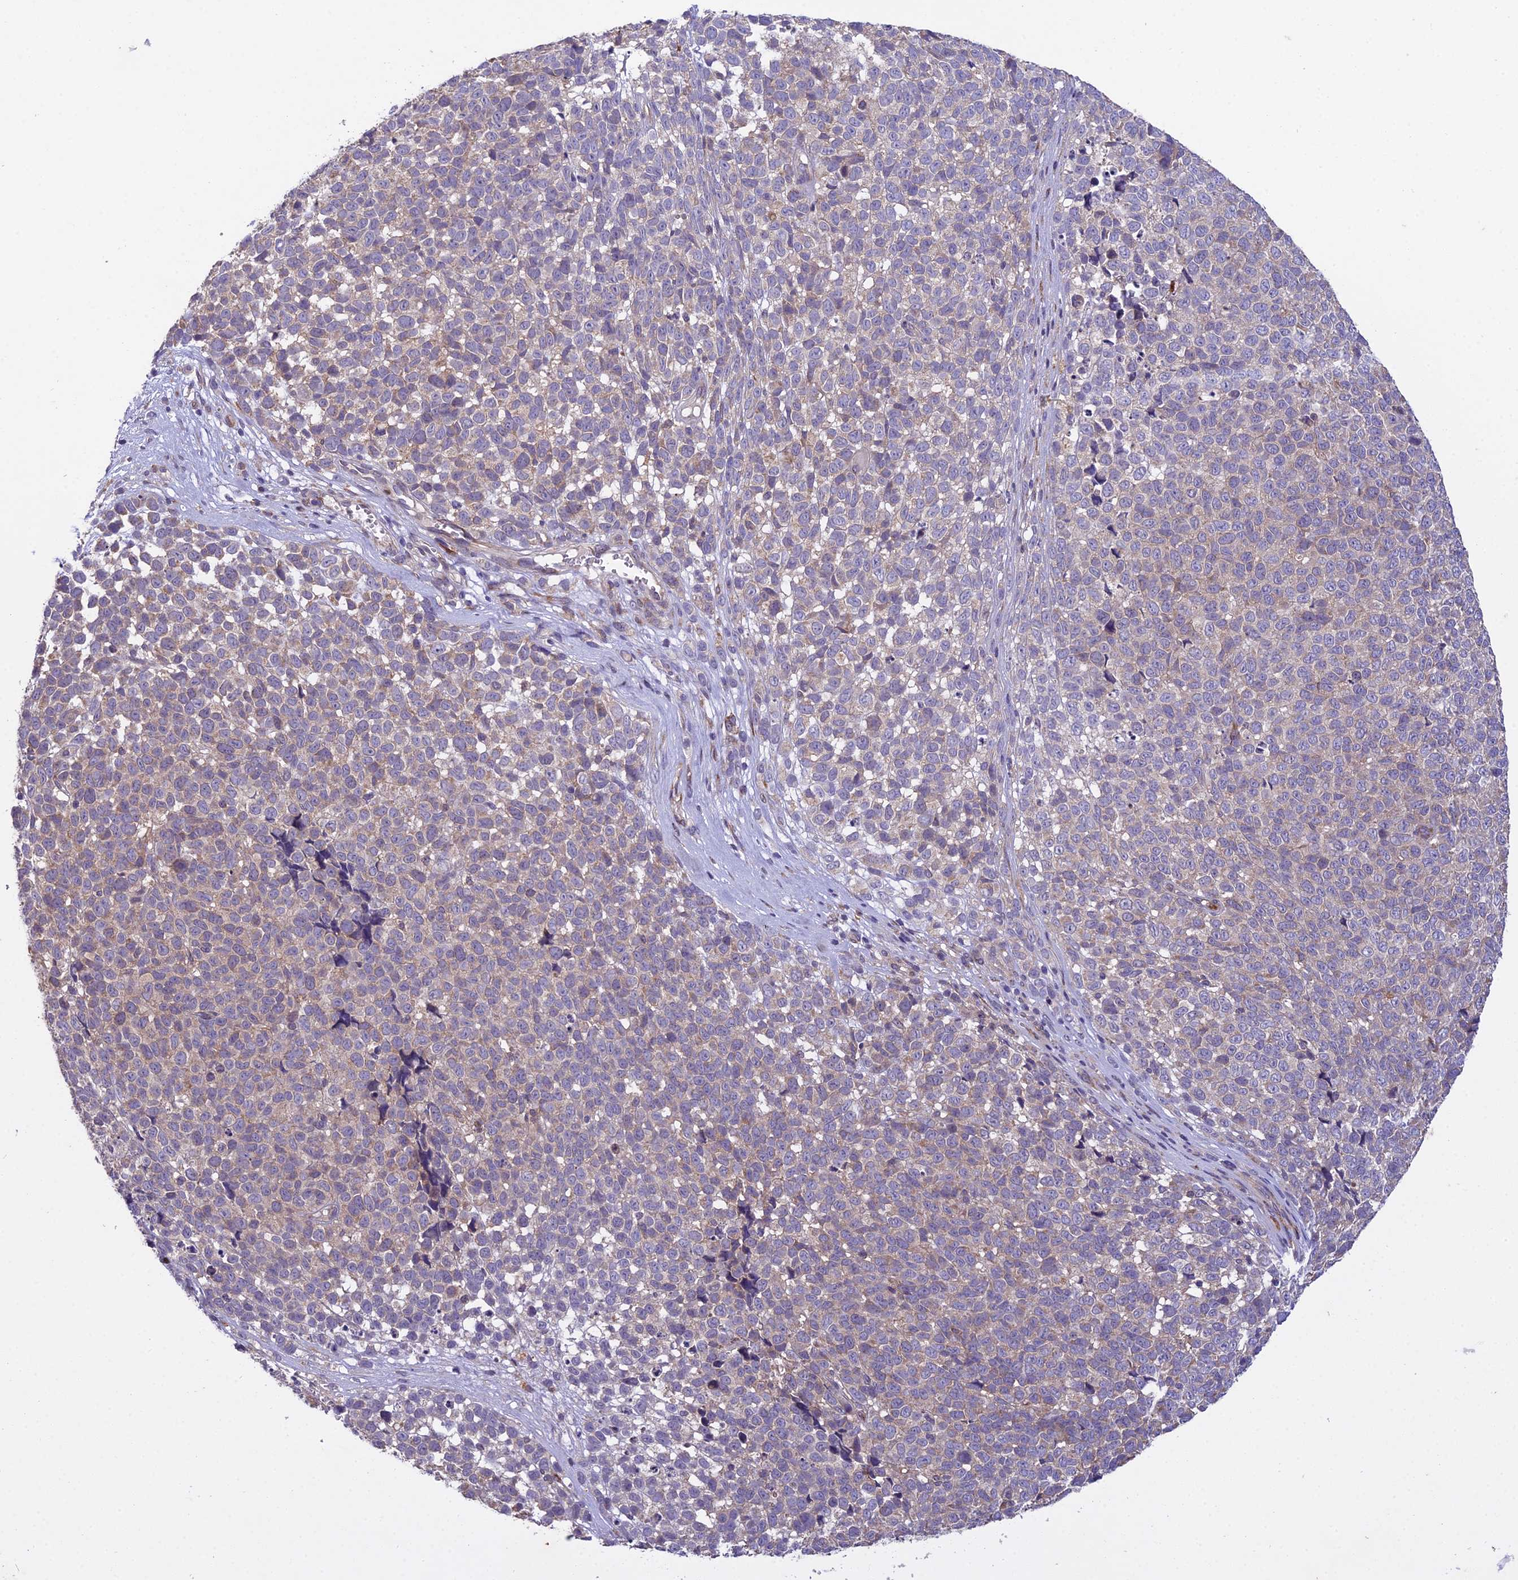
{"staining": {"intensity": "weak", "quantity": "<25%", "location": "cytoplasmic/membranous"}, "tissue": "melanoma", "cell_type": "Tumor cells", "image_type": "cancer", "snomed": [{"axis": "morphology", "description": "Malignant melanoma, NOS"}, {"axis": "topography", "description": "Nose, NOS"}], "caption": "High power microscopy histopathology image of an immunohistochemistry image of malignant melanoma, revealing no significant positivity in tumor cells.", "gene": "CENPL", "patient": {"sex": "female", "age": 48}}